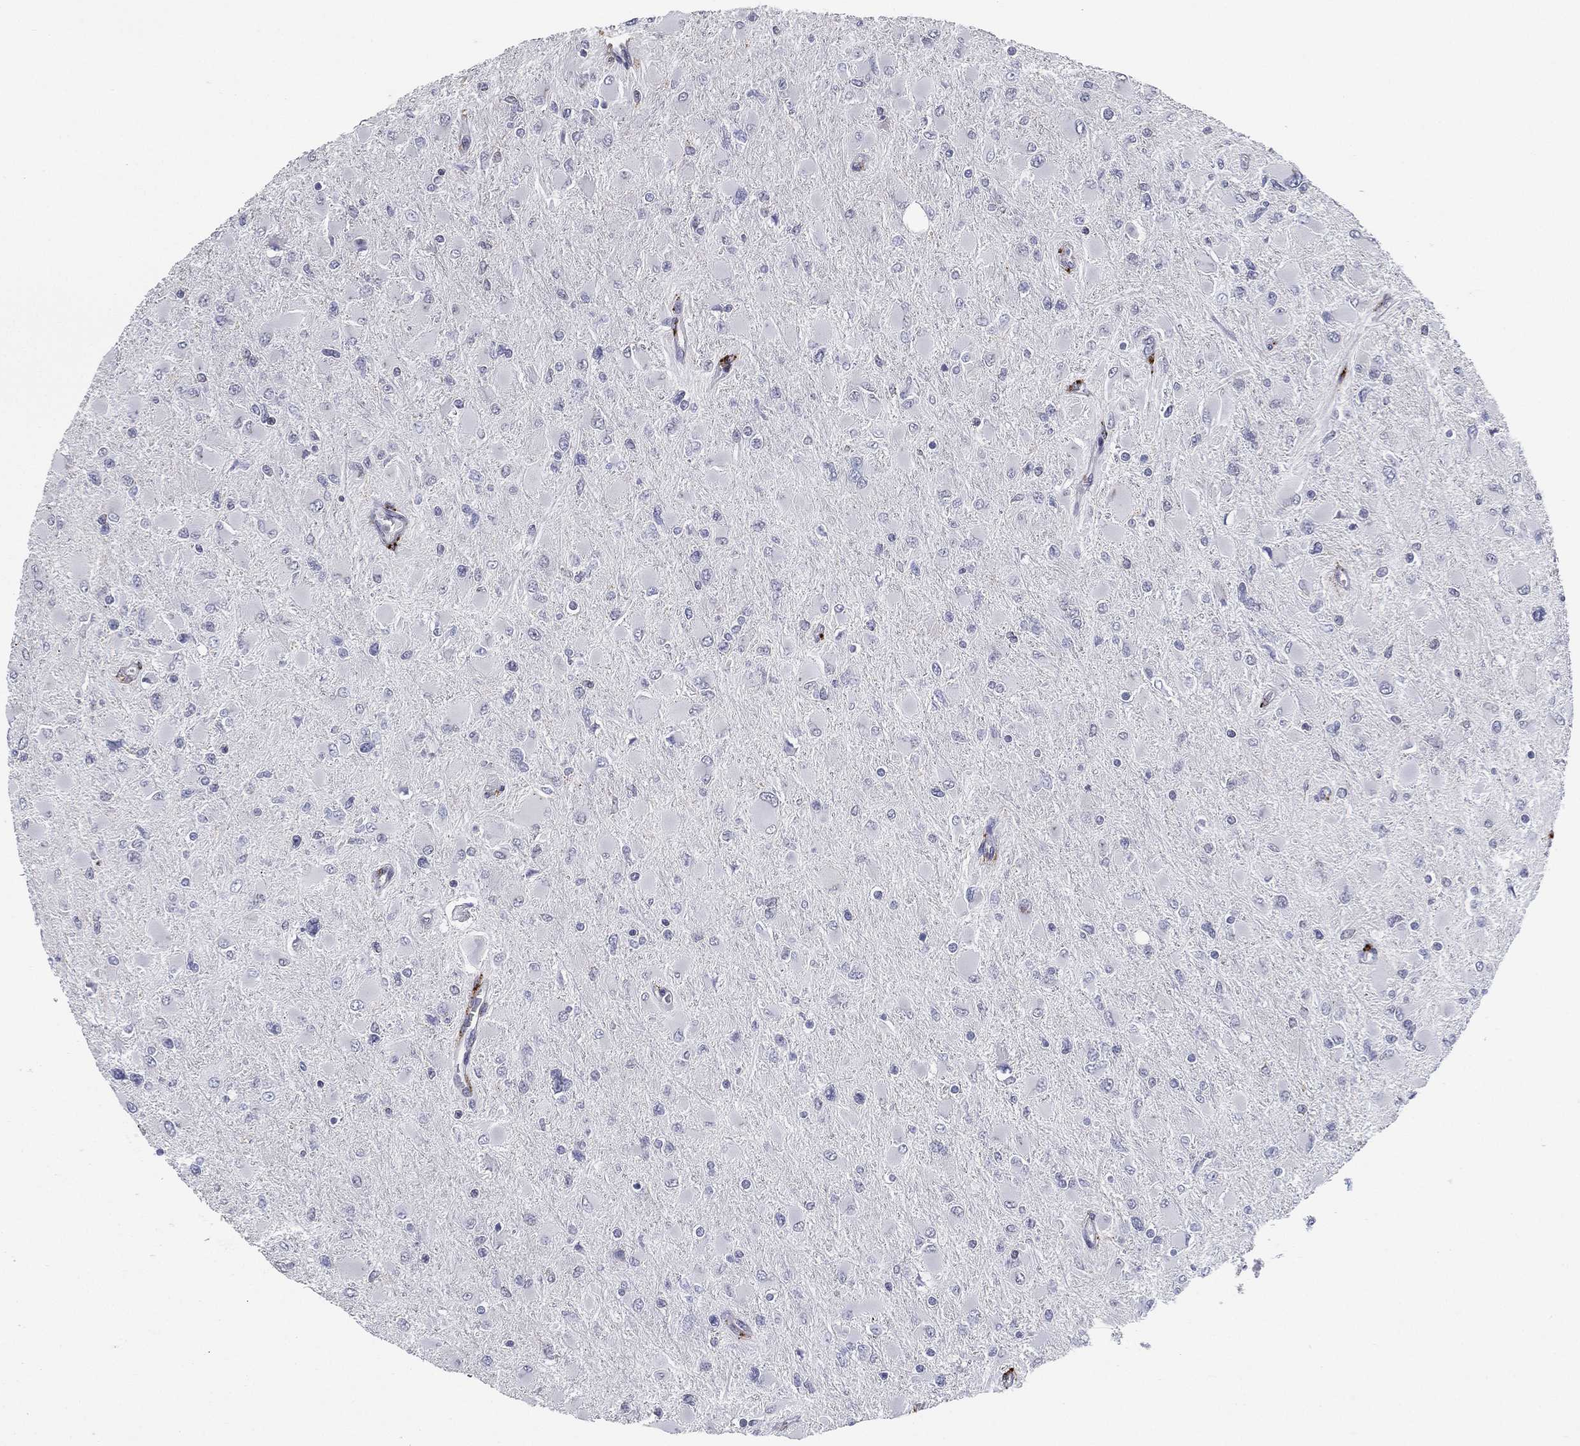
{"staining": {"intensity": "negative", "quantity": "none", "location": "none"}, "tissue": "glioma", "cell_type": "Tumor cells", "image_type": "cancer", "snomed": [{"axis": "morphology", "description": "Glioma, malignant, High grade"}, {"axis": "topography", "description": "Cerebral cortex"}], "caption": "This is an IHC photomicrograph of malignant glioma (high-grade). There is no expression in tumor cells.", "gene": "EVI2B", "patient": {"sex": "female", "age": 36}}